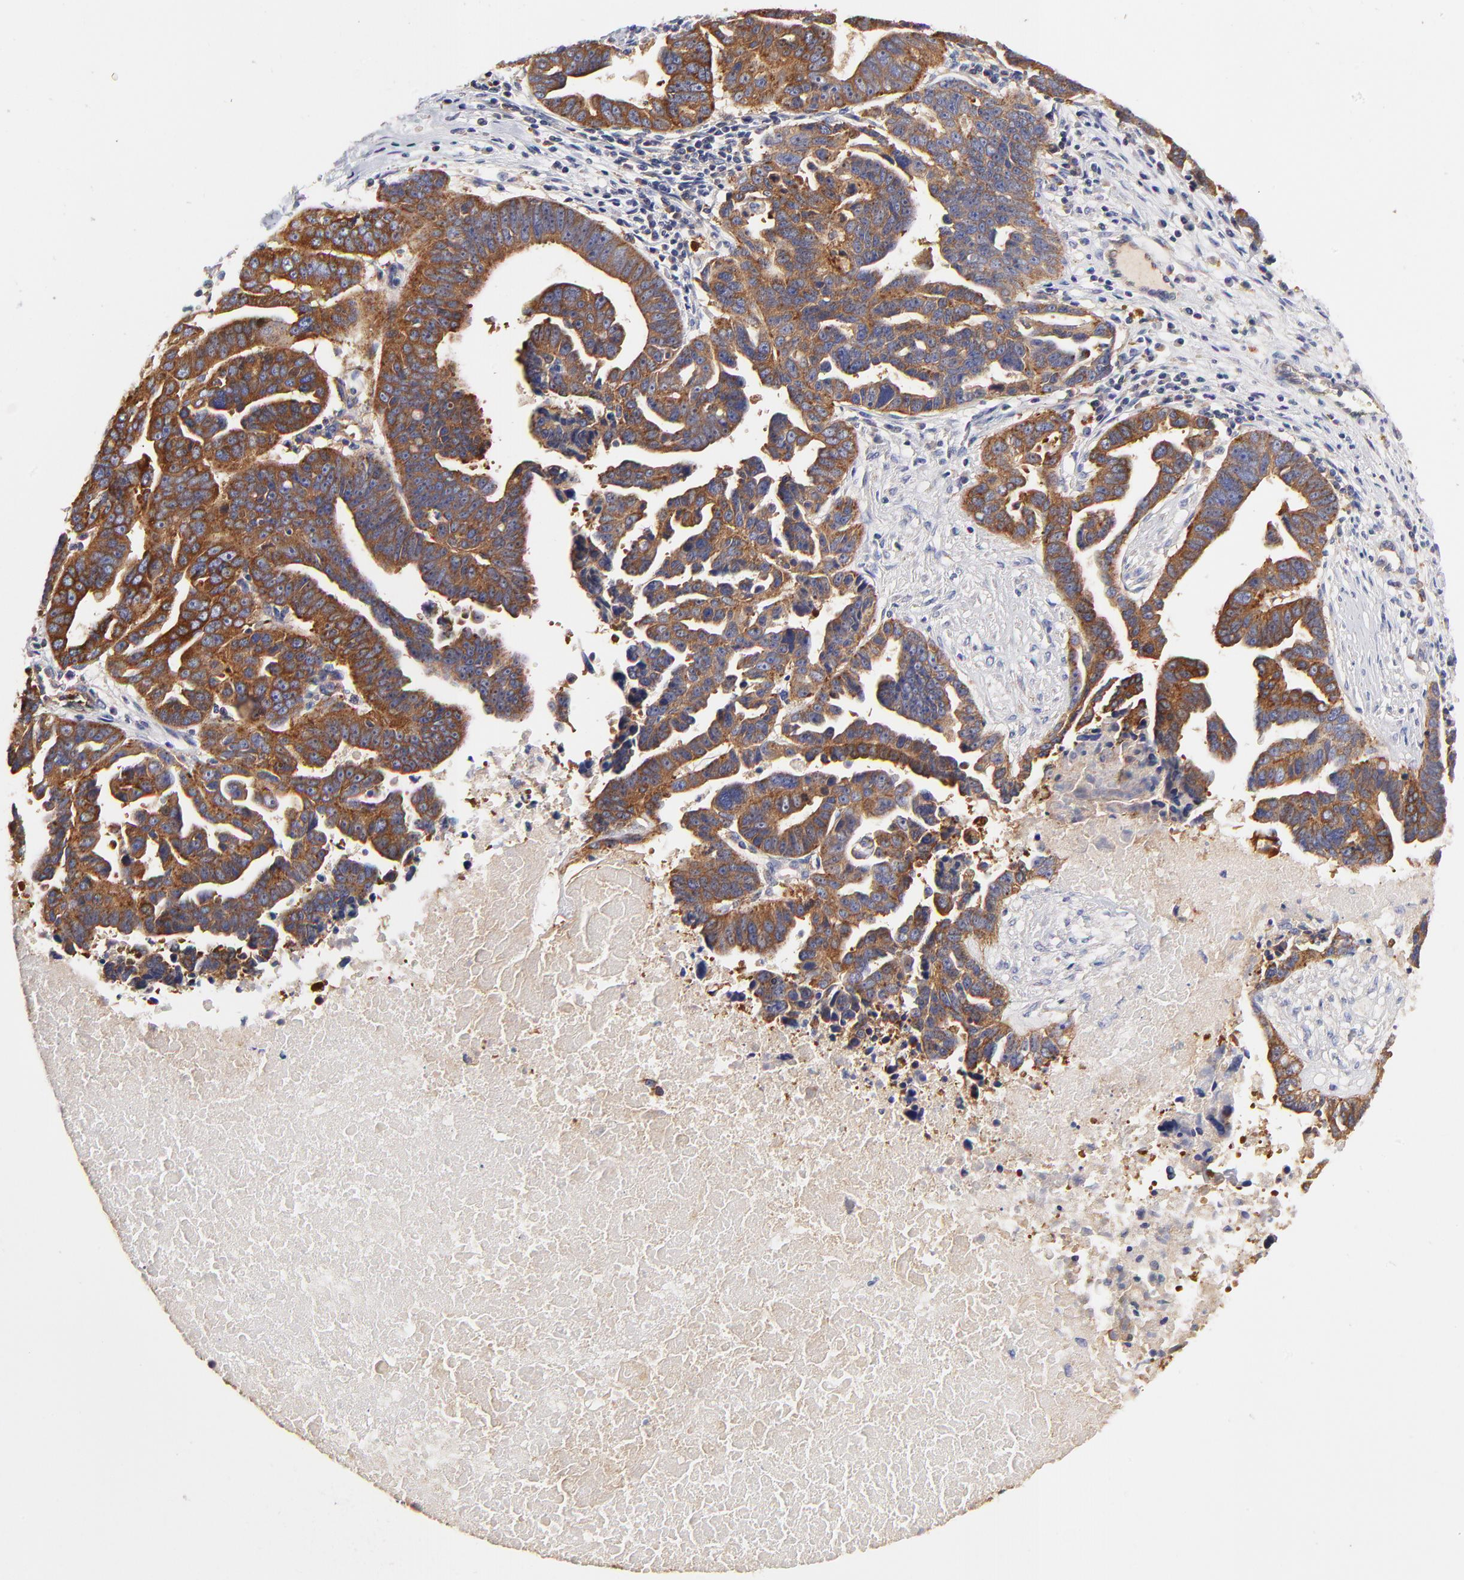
{"staining": {"intensity": "moderate", "quantity": ">75%", "location": "cytoplasmic/membranous"}, "tissue": "ovarian cancer", "cell_type": "Tumor cells", "image_type": "cancer", "snomed": [{"axis": "morphology", "description": "Carcinoma, endometroid"}, {"axis": "morphology", "description": "Cystadenocarcinoma, serous, NOS"}, {"axis": "topography", "description": "Ovary"}], "caption": "Immunohistochemical staining of serous cystadenocarcinoma (ovarian) displays medium levels of moderate cytoplasmic/membranous protein expression in about >75% of tumor cells.", "gene": "CD2AP", "patient": {"sex": "female", "age": 45}}